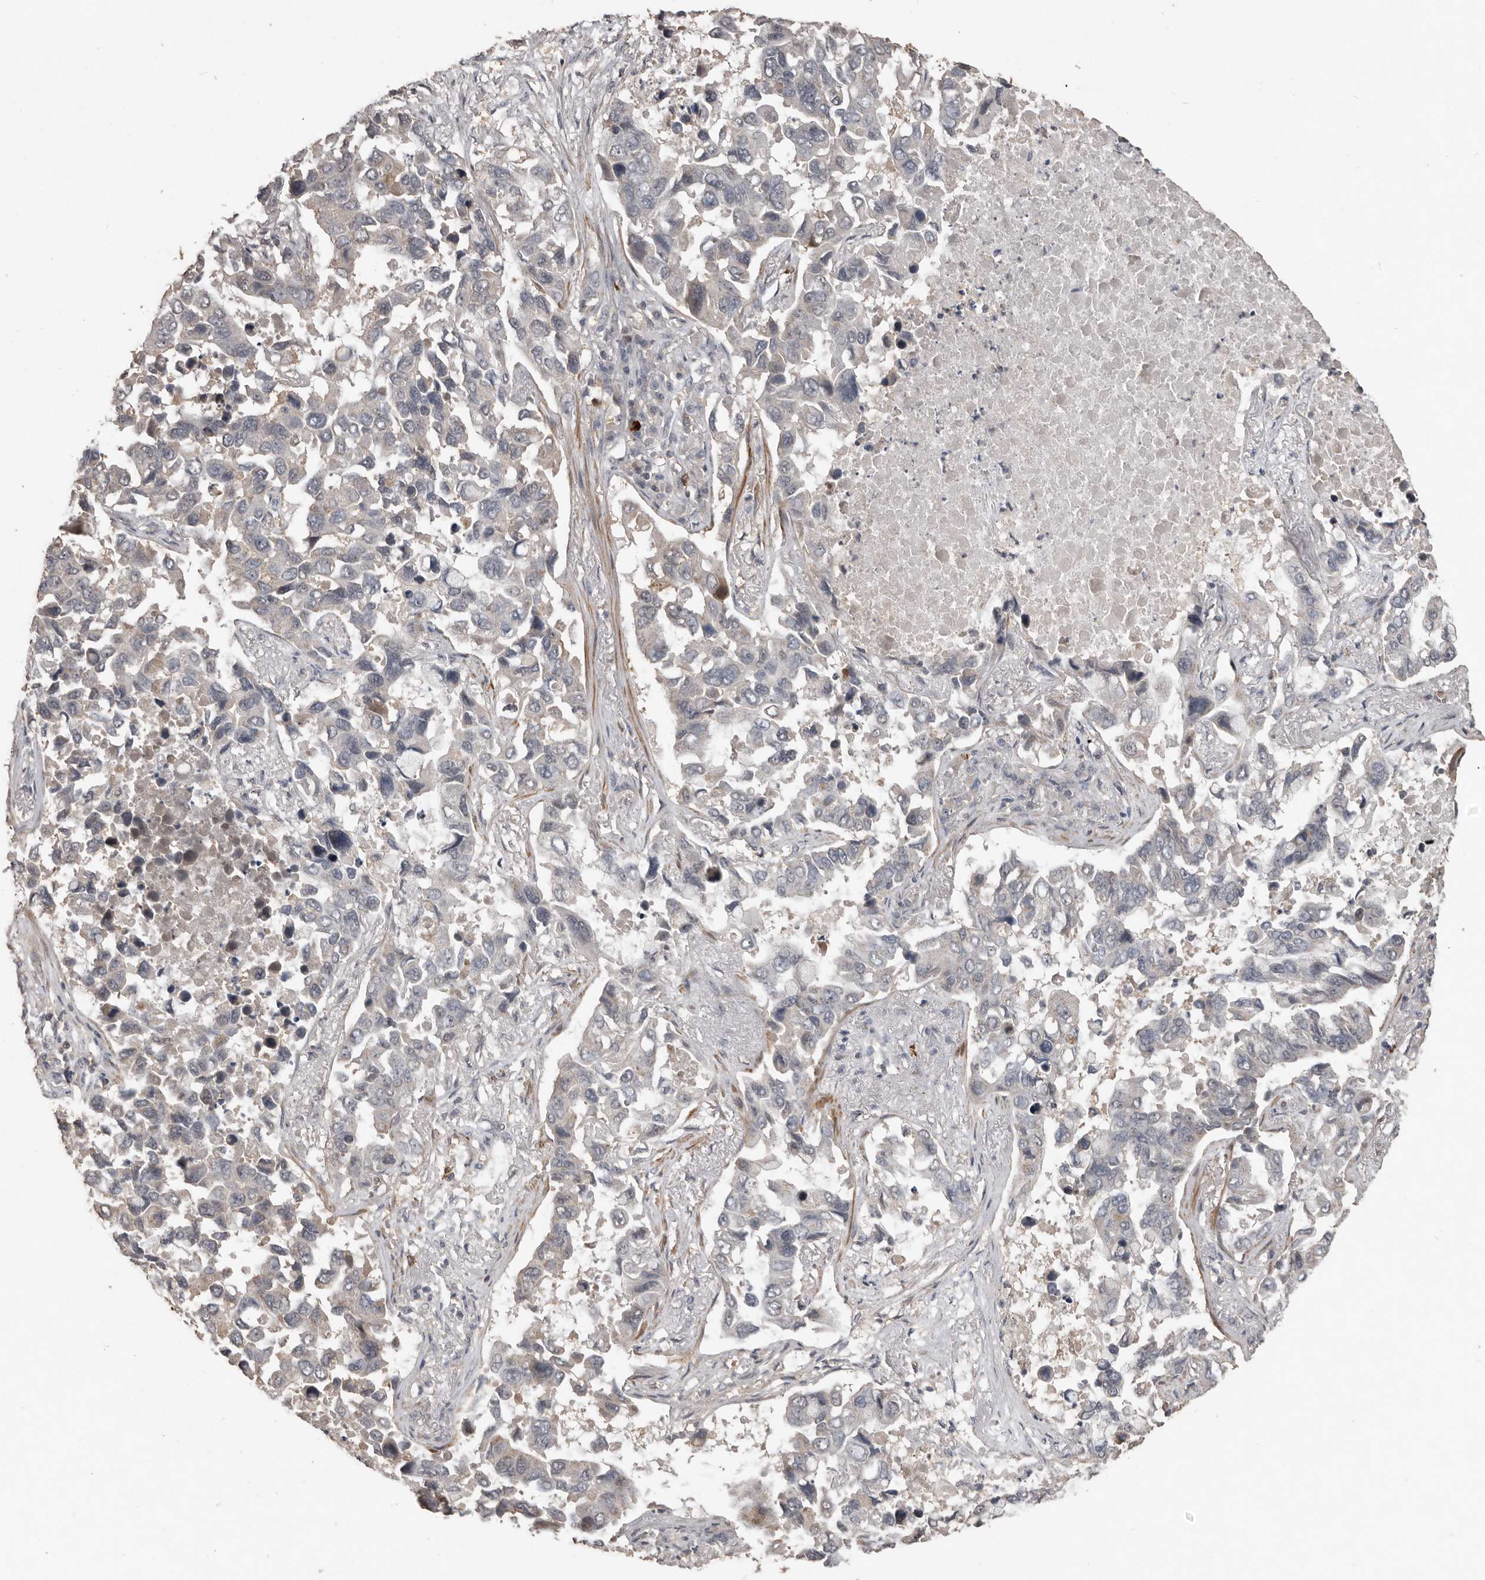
{"staining": {"intensity": "weak", "quantity": "<25%", "location": "cytoplasmic/membranous"}, "tissue": "lung cancer", "cell_type": "Tumor cells", "image_type": "cancer", "snomed": [{"axis": "morphology", "description": "Adenocarcinoma, NOS"}, {"axis": "topography", "description": "Lung"}], "caption": "A high-resolution histopathology image shows IHC staining of lung adenocarcinoma, which shows no significant positivity in tumor cells.", "gene": "BAMBI", "patient": {"sex": "male", "age": 64}}